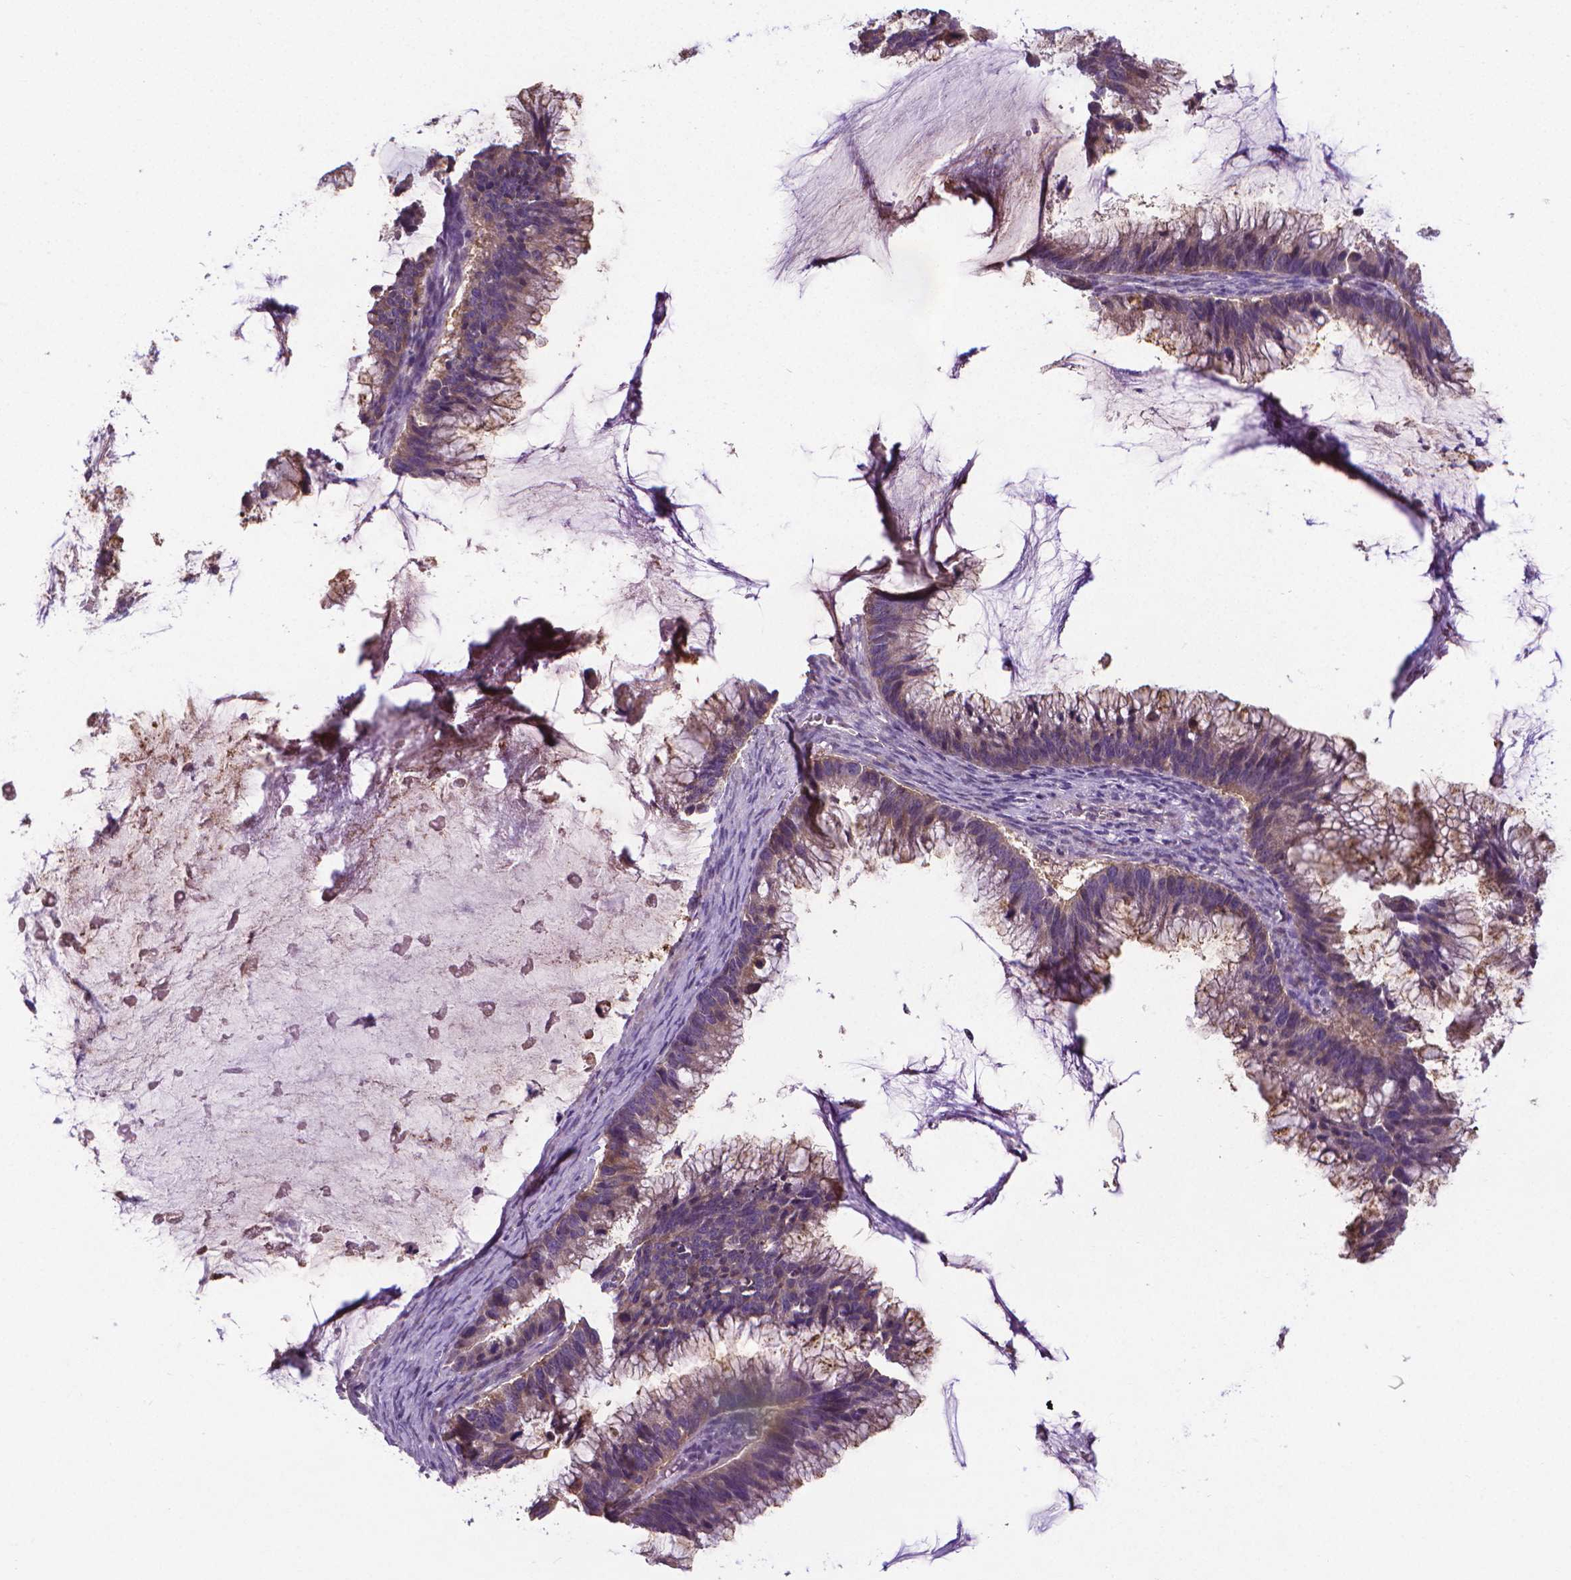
{"staining": {"intensity": "weak", "quantity": ">75%", "location": "cytoplasmic/membranous"}, "tissue": "ovarian cancer", "cell_type": "Tumor cells", "image_type": "cancer", "snomed": [{"axis": "morphology", "description": "Cystadenocarcinoma, mucinous, NOS"}, {"axis": "topography", "description": "Ovary"}], "caption": "Protein staining by IHC reveals weak cytoplasmic/membranous staining in approximately >75% of tumor cells in ovarian cancer (mucinous cystadenocarcinoma).", "gene": "GPR63", "patient": {"sex": "female", "age": 38}}